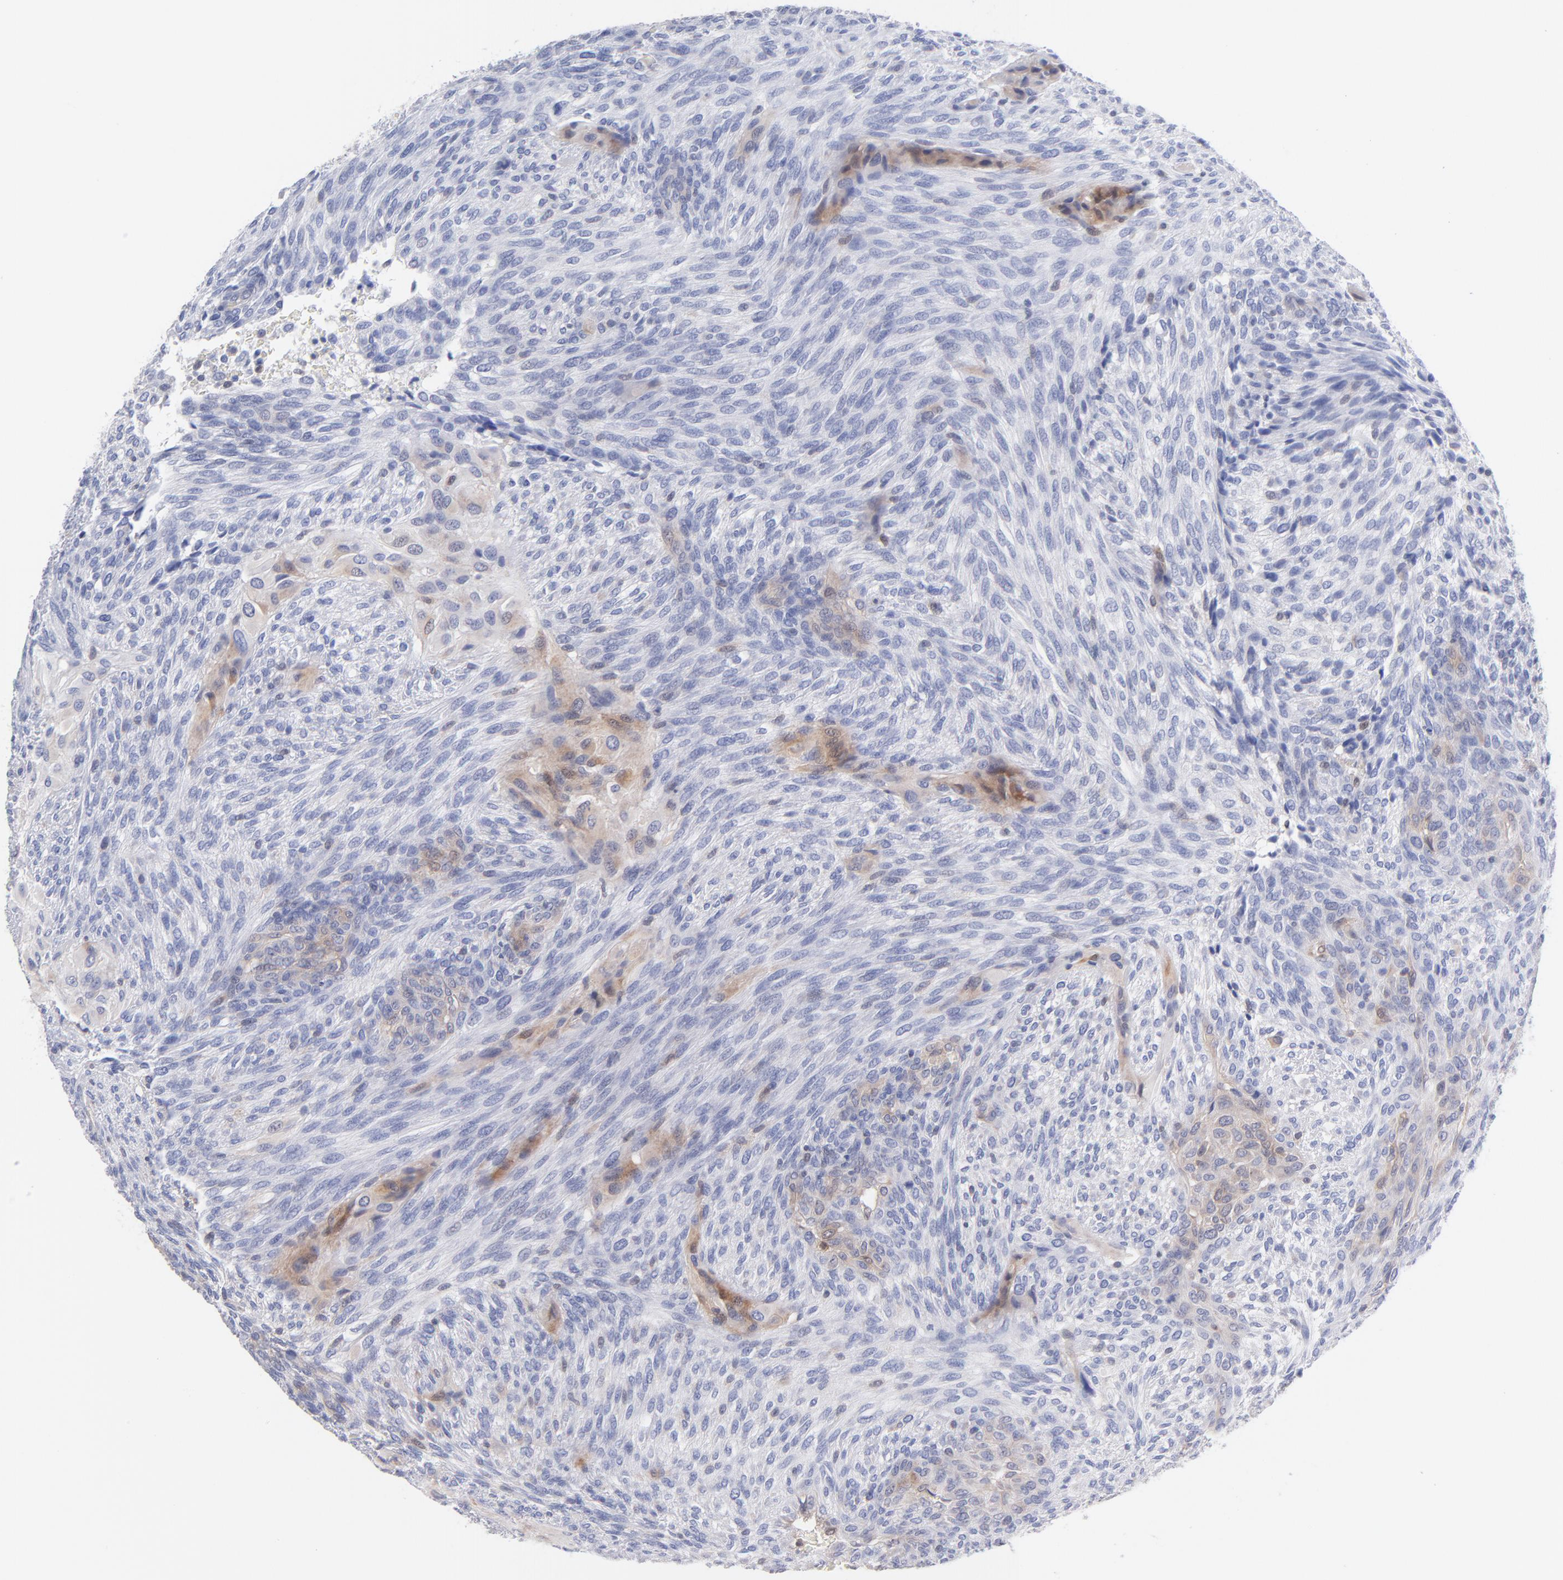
{"staining": {"intensity": "weak", "quantity": "<25%", "location": "cytoplasmic/membranous"}, "tissue": "glioma", "cell_type": "Tumor cells", "image_type": "cancer", "snomed": [{"axis": "morphology", "description": "Glioma, malignant, High grade"}, {"axis": "topography", "description": "Cerebral cortex"}], "caption": "Immunohistochemistry of glioma shows no positivity in tumor cells.", "gene": "BID", "patient": {"sex": "female", "age": 55}}